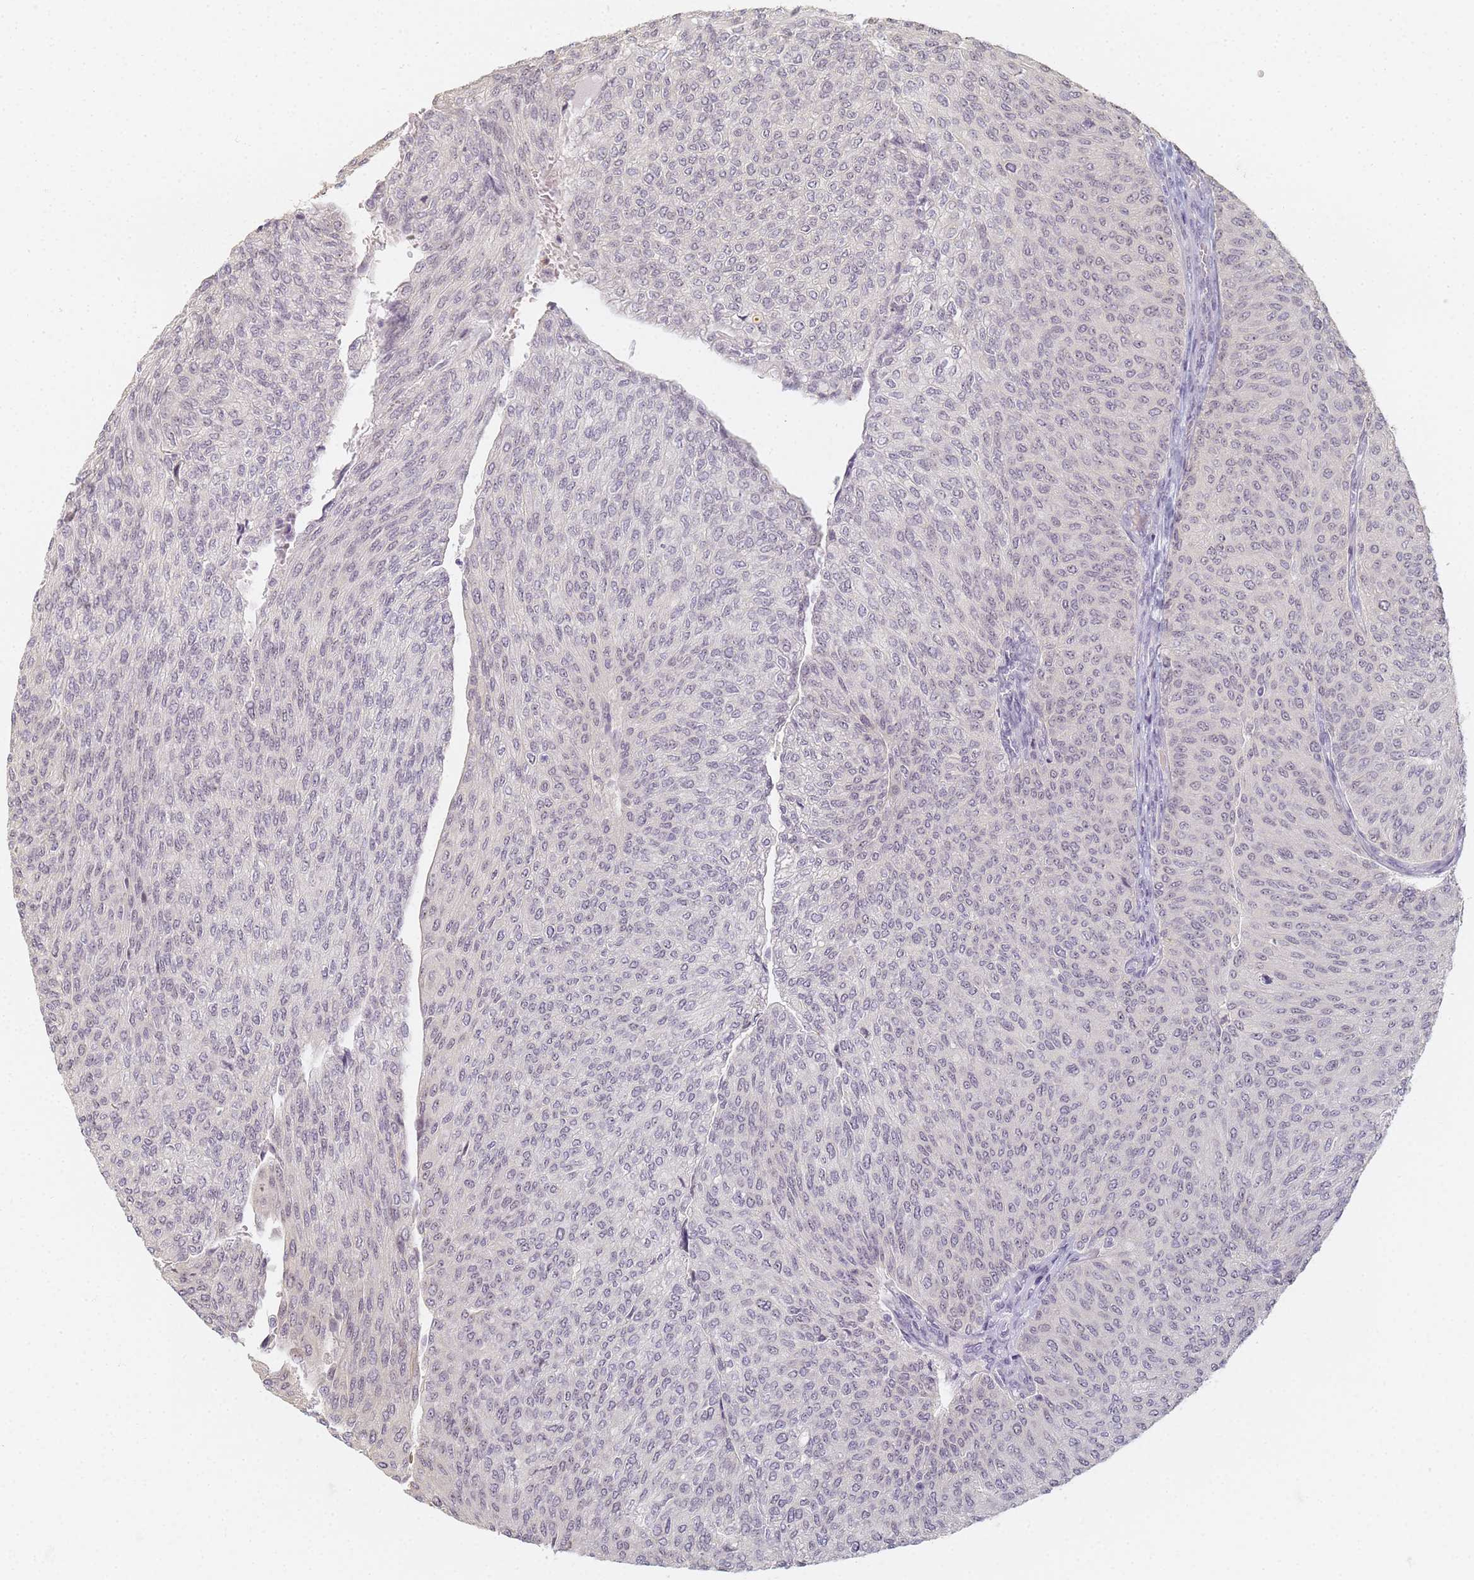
{"staining": {"intensity": "weak", "quantity": "<25%", "location": "nuclear"}, "tissue": "urothelial cancer", "cell_type": "Tumor cells", "image_type": "cancer", "snomed": [{"axis": "morphology", "description": "Urothelial carcinoma, High grade"}, {"axis": "topography", "description": "Urinary bladder"}], "caption": "Tumor cells show no significant positivity in urothelial cancer.", "gene": "SLC38A9", "patient": {"sex": "female", "age": 79}}